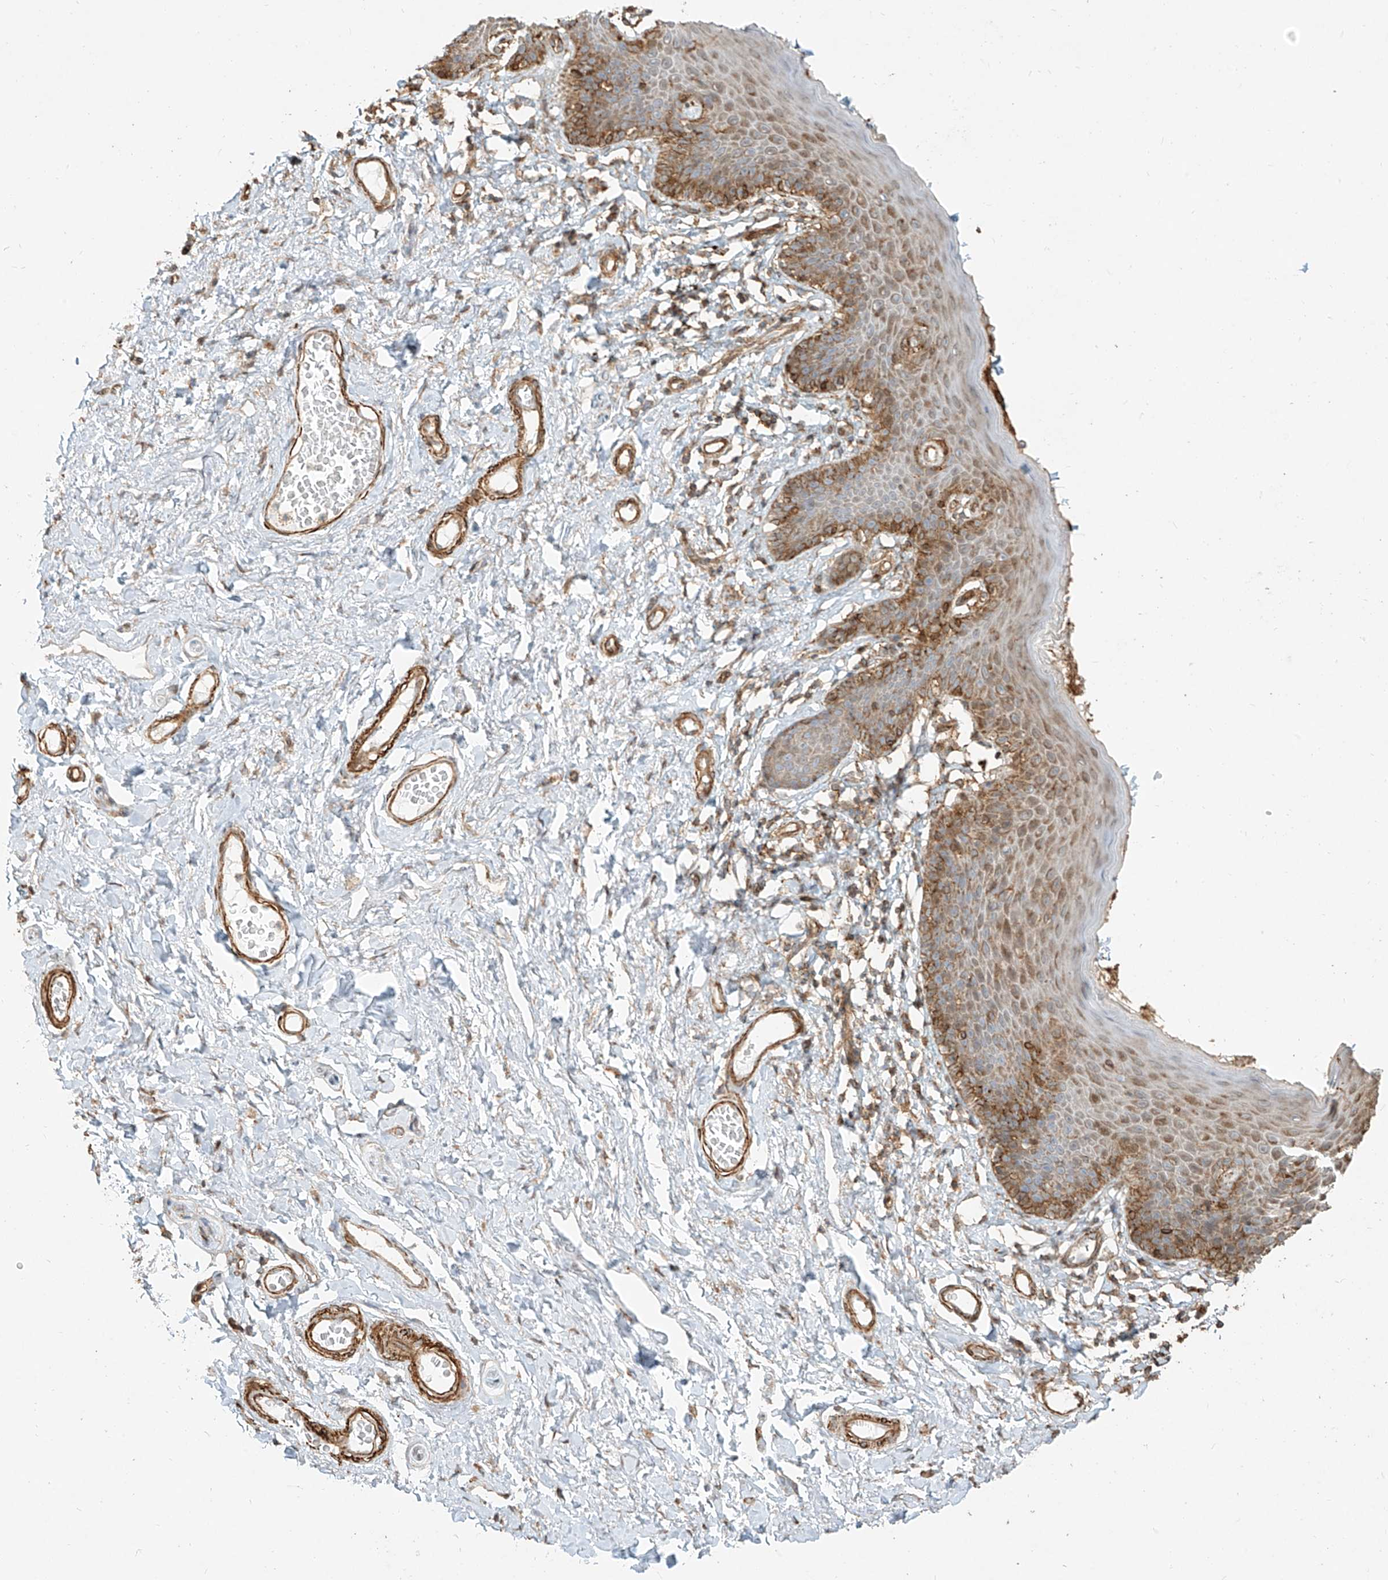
{"staining": {"intensity": "moderate", "quantity": "25%-75%", "location": "cytoplasmic/membranous"}, "tissue": "skin", "cell_type": "Epidermal cells", "image_type": "normal", "snomed": [{"axis": "morphology", "description": "Normal tissue, NOS"}, {"axis": "topography", "description": "Vulva"}], "caption": "Skin stained with DAB IHC exhibits medium levels of moderate cytoplasmic/membranous expression in about 25%-75% of epidermal cells.", "gene": "MTX2", "patient": {"sex": "female", "age": 66}}